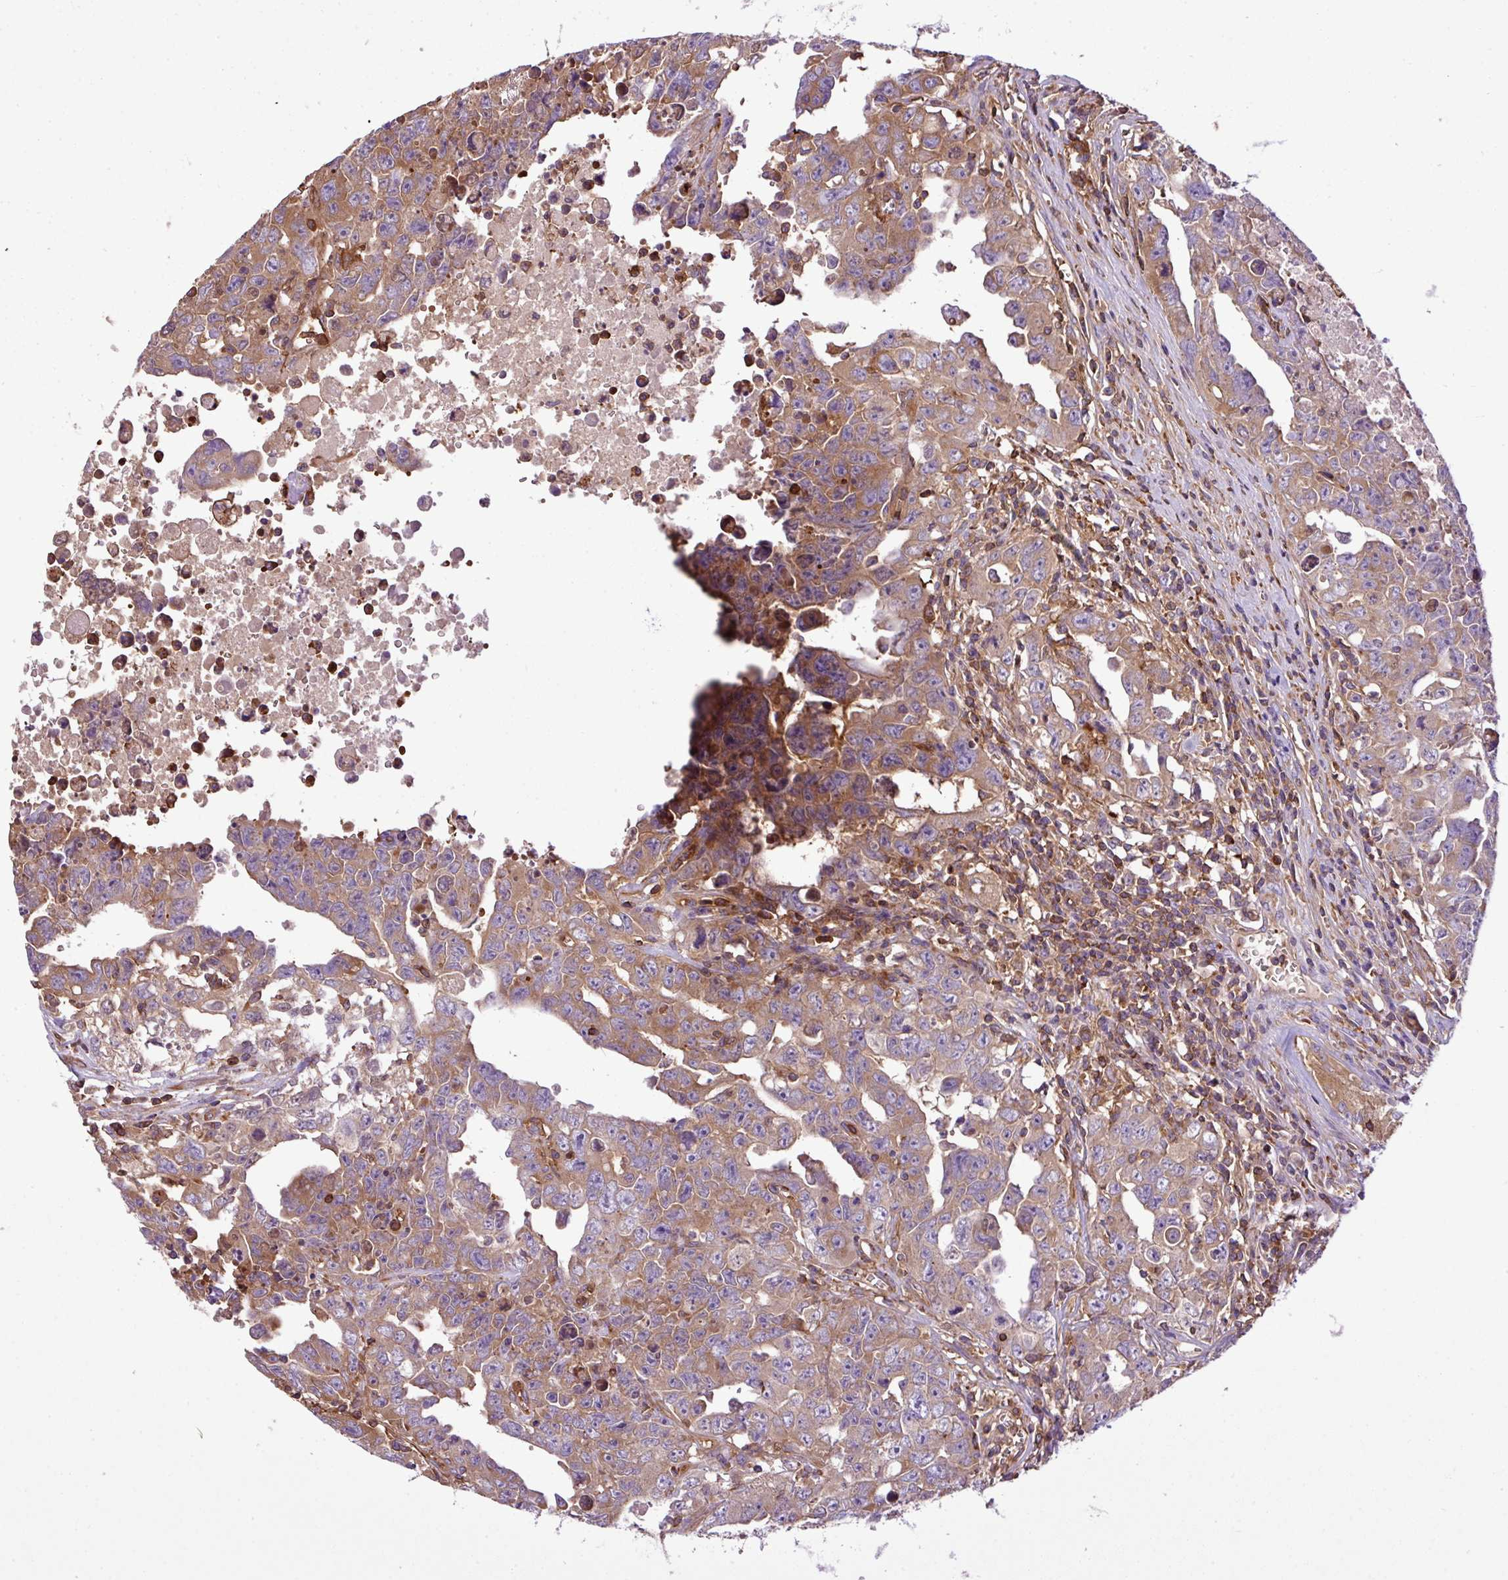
{"staining": {"intensity": "moderate", "quantity": ">75%", "location": "cytoplasmic/membranous"}, "tissue": "testis cancer", "cell_type": "Tumor cells", "image_type": "cancer", "snomed": [{"axis": "morphology", "description": "Carcinoma, Embryonal, NOS"}, {"axis": "topography", "description": "Testis"}], "caption": "This micrograph displays immunohistochemistry (IHC) staining of embryonal carcinoma (testis), with medium moderate cytoplasmic/membranous positivity in approximately >75% of tumor cells.", "gene": "PGAP6", "patient": {"sex": "male", "age": 24}}